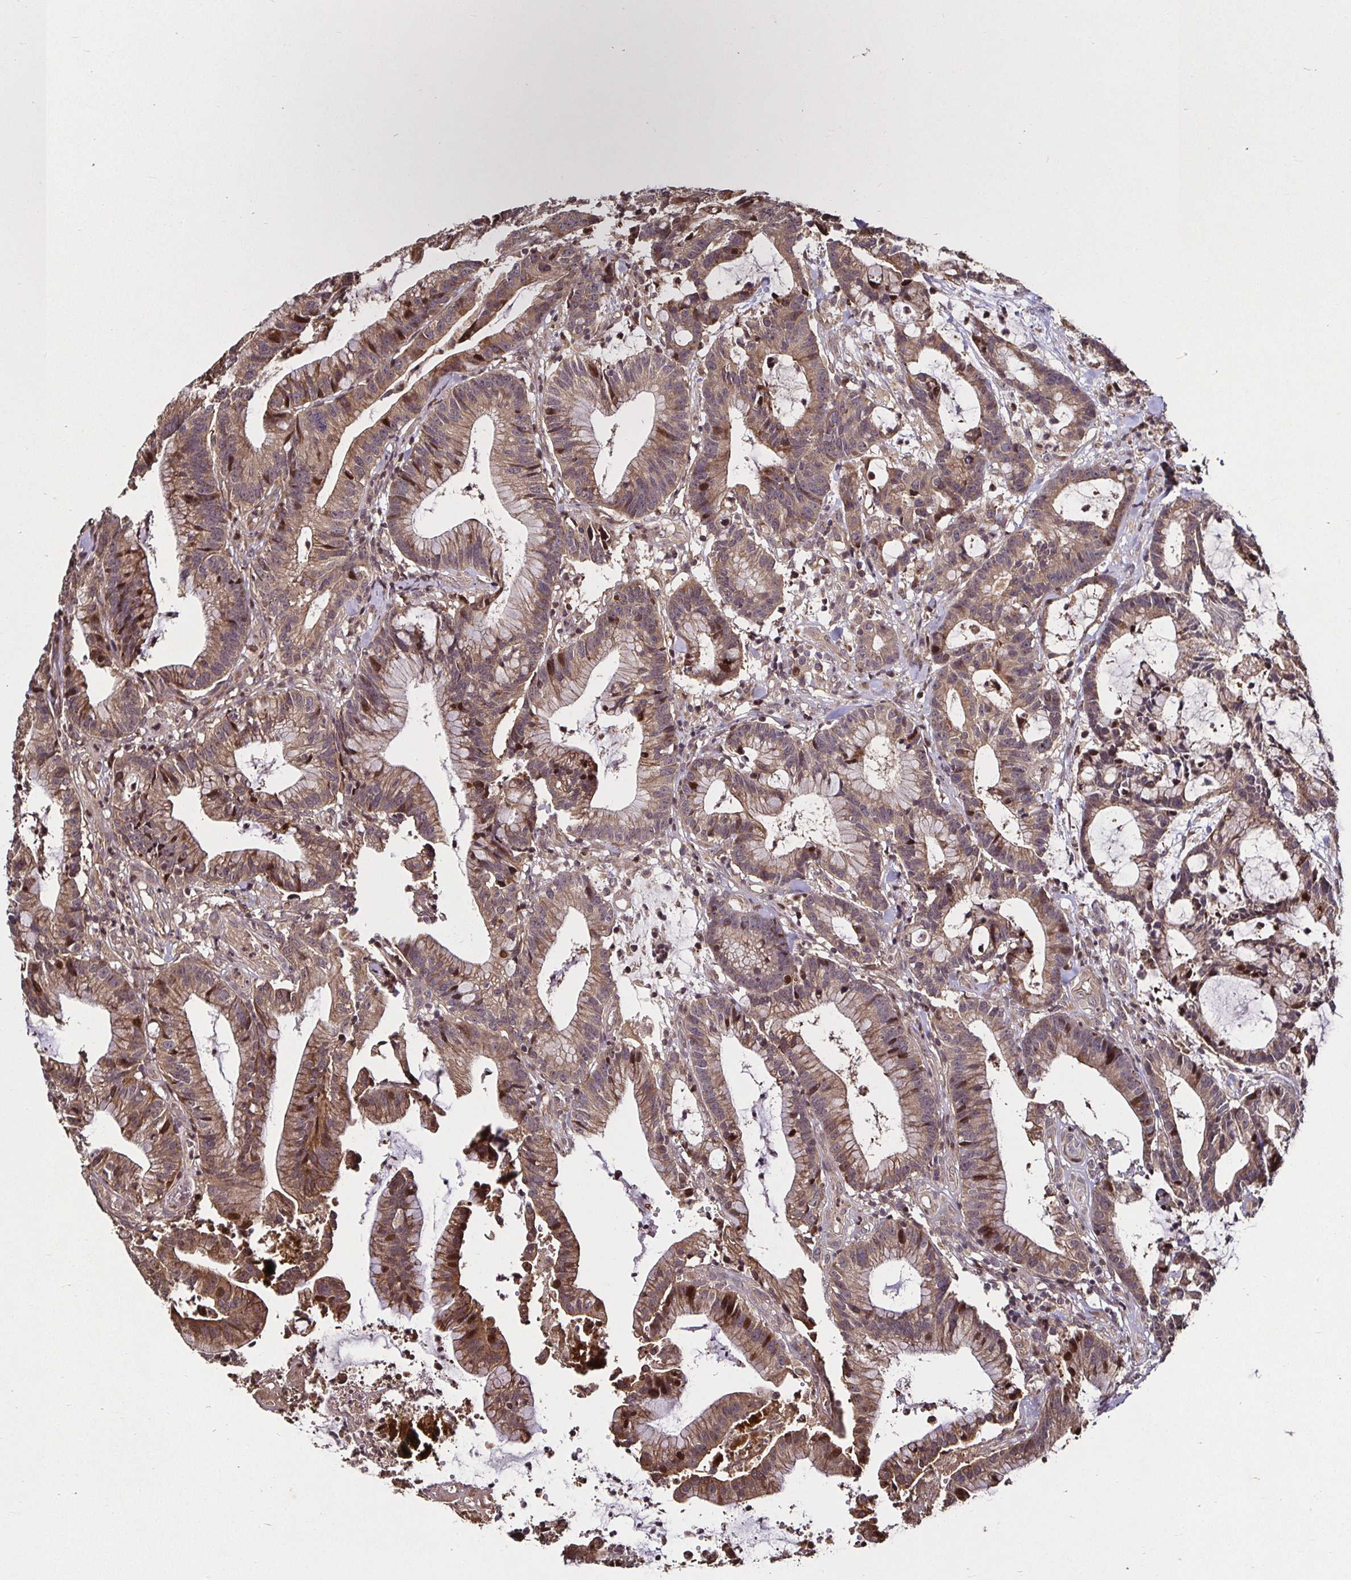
{"staining": {"intensity": "moderate", "quantity": ">75%", "location": "cytoplasmic/membranous"}, "tissue": "colorectal cancer", "cell_type": "Tumor cells", "image_type": "cancer", "snomed": [{"axis": "morphology", "description": "Adenocarcinoma, NOS"}, {"axis": "topography", "description": "Colon"}], "caption": "Moderate cytoplasmic/membranous expression is identified in about >75% of tumor cells in adenocarcinoma (colorectal).", "gene": "SMYD3", "patient": {"sex": "female", "age": 78}}